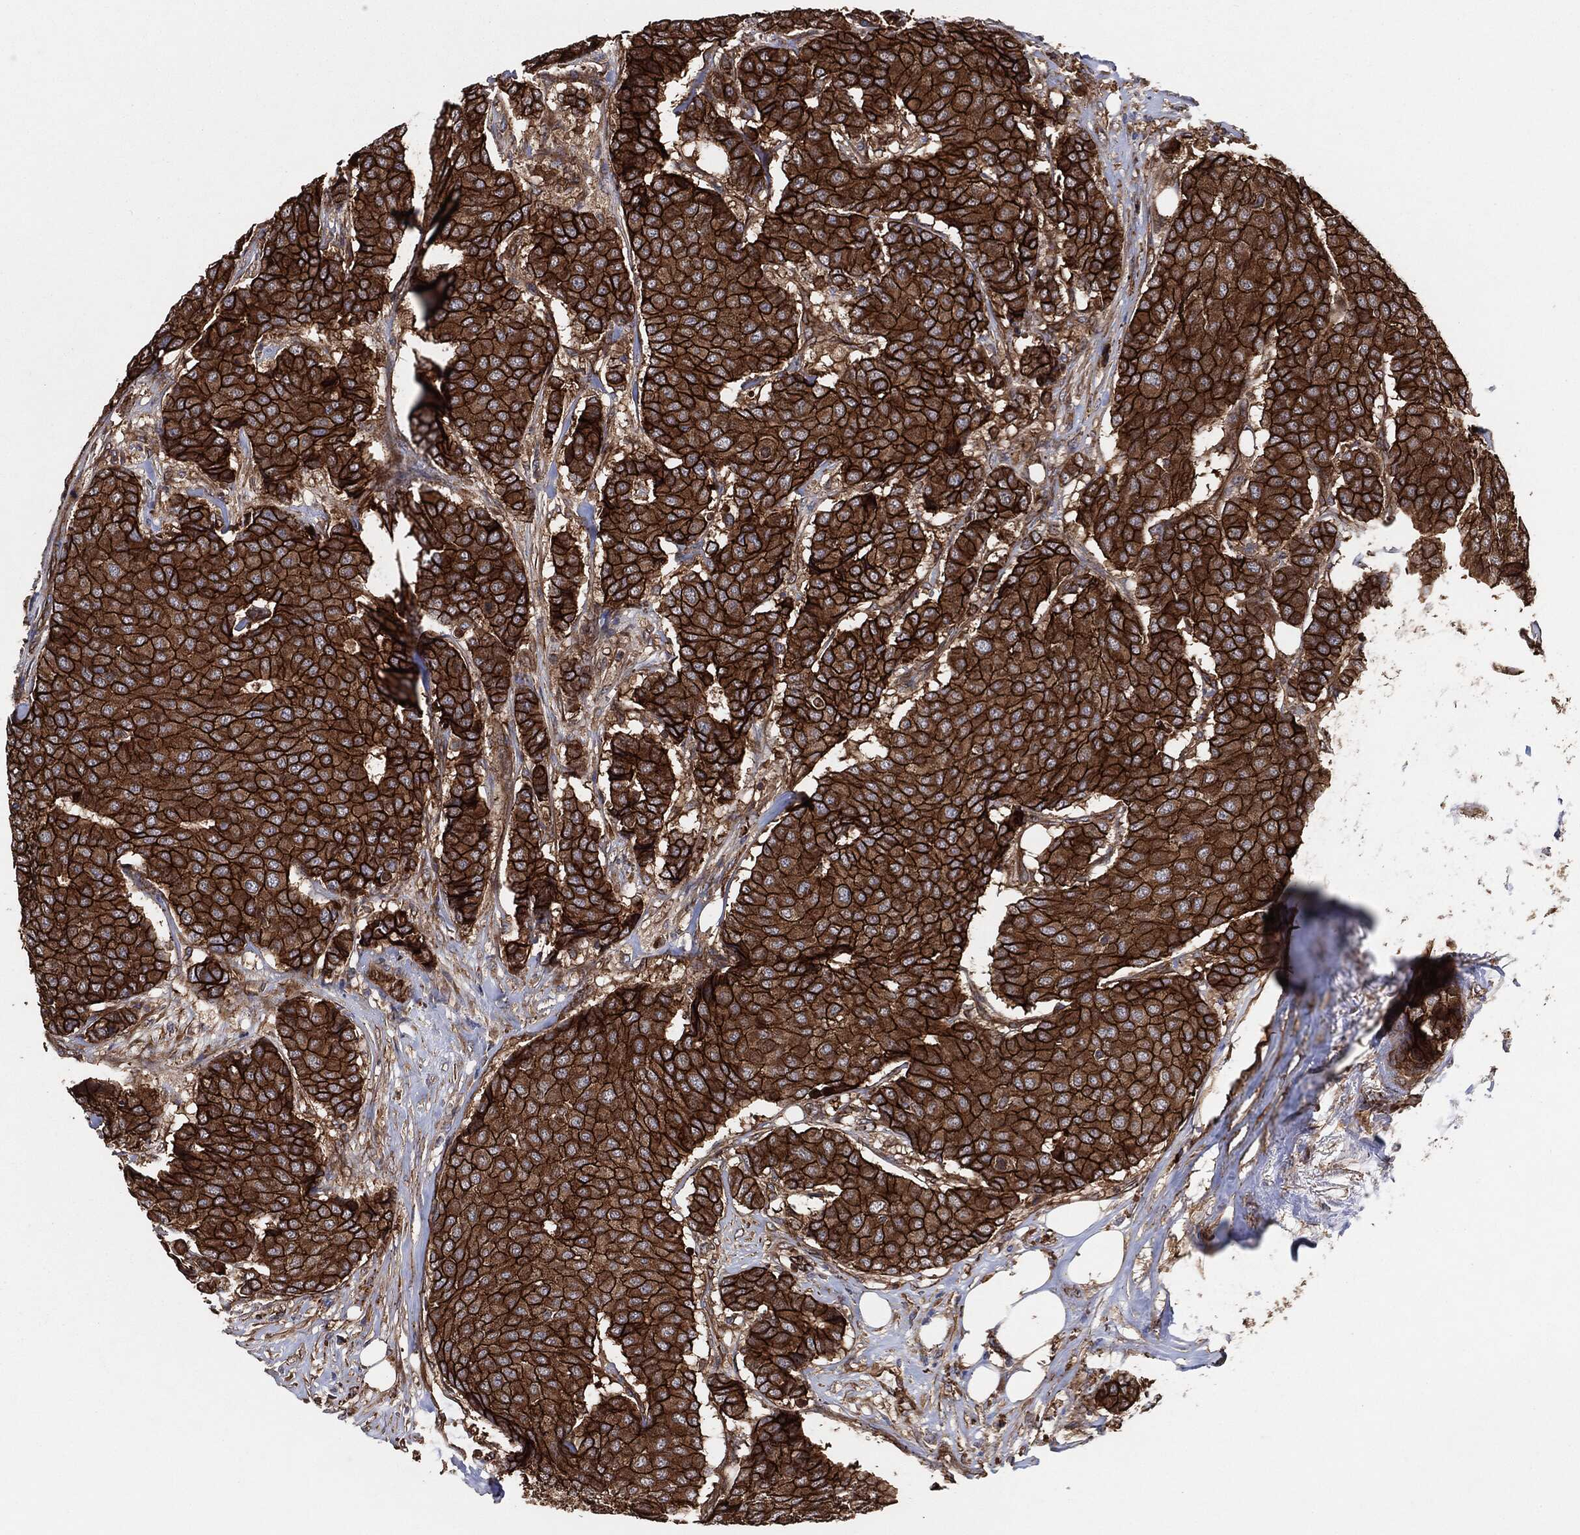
{"staining": {"intensity": "strong", "quantity": ">75%", "location": "cytoplasmic/membranous"}, "tissue": "breast cancer", "cell_type": "Tumor cells", "image_type": "cancer", "snomed": [{"axis": "morphology", "description": "Duct carcinoma"}, {"axis": "topography", "description": "Breast"}], "caption": "This histopathology image shows IHC staining of human infiltrating ductal carcinoma (breast), with high strong cytoplasmic/membranous staining in approximately >75% of tumor cells.", "gene": "CTNNA1", "patient": {"sex": "female", "age": 75}}